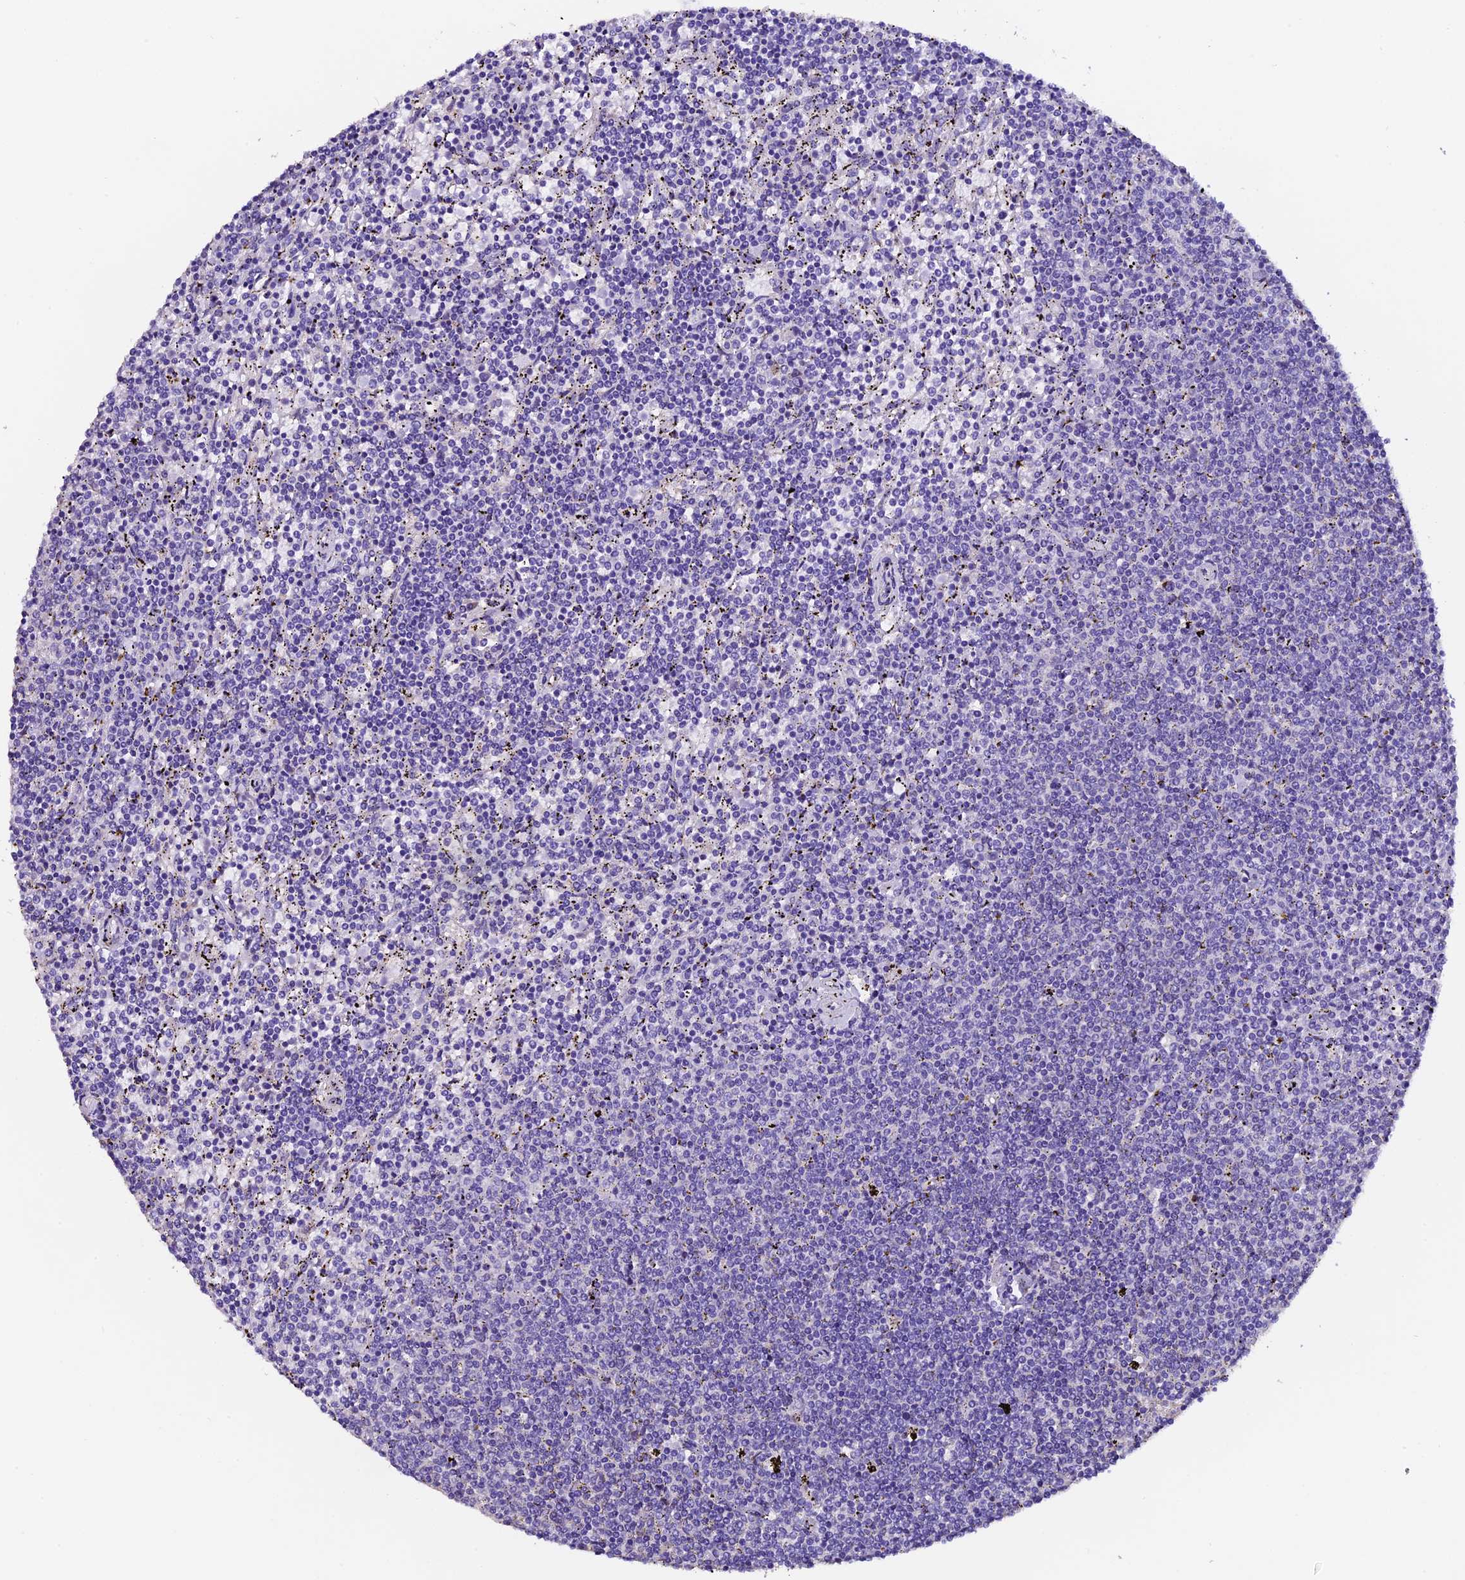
{"staining": {"intensity": "negative", "quantity": "none", "location": "none"}, "tissue": "lymphoma", "cell_type": "Tumor cells", "image_type": "cancer", "snomed": [{"axis": "morphology", "description": "Malignant lymphoma, non-Hodgkin's type, Low grade"}, {"axis": "topography", "description": "Spleen"}], "caption": "IHC of human malignant lymphoma, non-Hodgkin's type (low-grade) exhibits no expression in tumor cells. (Stains: DAB immunohistochemistry with hematoxylin counter stain, Microscopy: brightfield microscopy at high magnification).", "gene": "FBXW9", "patient": {"sex": "female", "age": 50}}